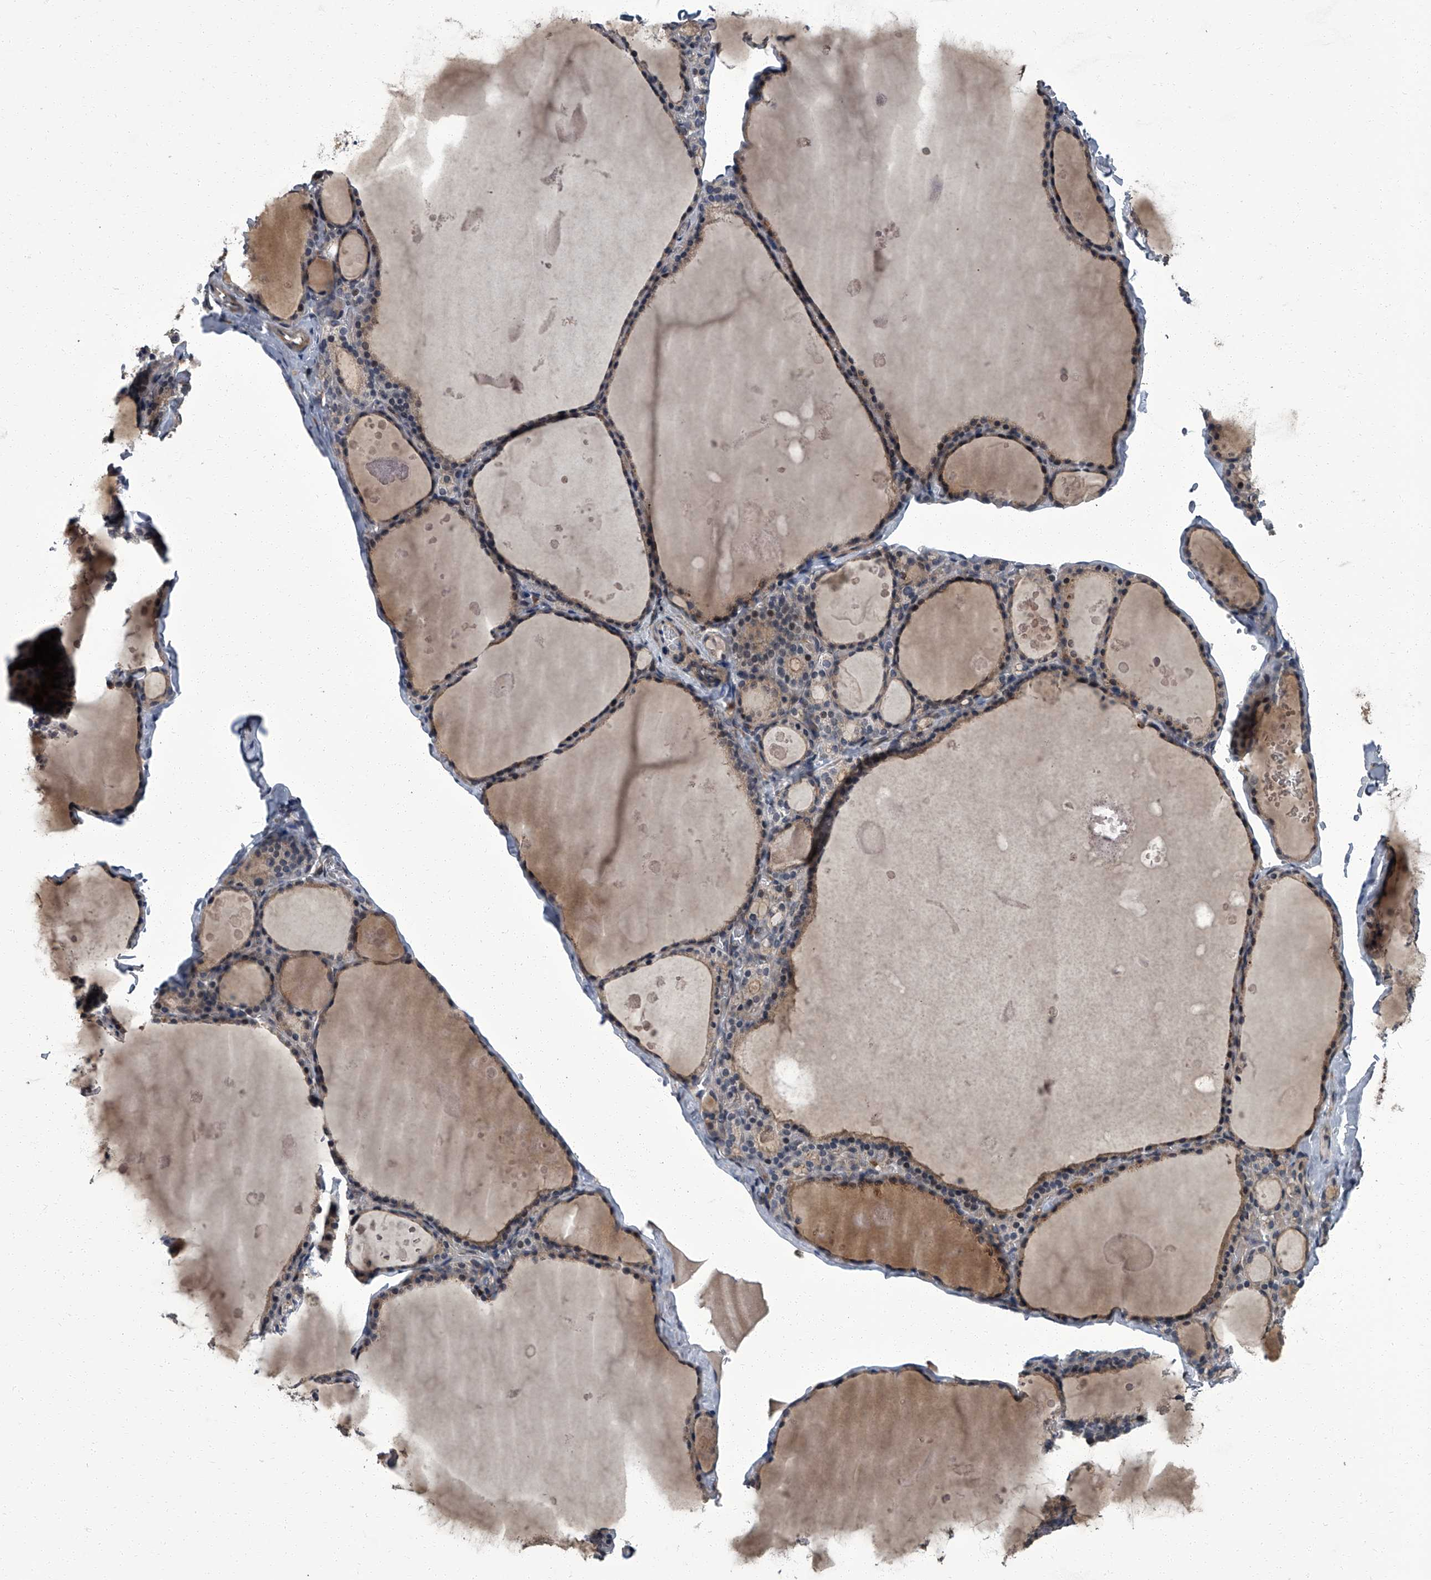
{"staining": {"intensity": "weak", "quantity": "25%-75%", "location": "cytoplasmic/membranous,nuclear"}, "tissue": "thyroid gland", "cell_type": "Glandular cells", "image_type": "normal", "snomed": [{"axis": "morphology", "description": "Normal tissue, NOS"}, {"axis": "topography", "description": "Thyroid gland"}], "caption": "This is a histology image of immunohistochemistry (IHC) staining of benign thyroid gland, which shows weak positivity in the cytoplasmic/membranous,nuclear of glandular cells.", "gene": "ZNF274", "patient": {"sex": "male", "age": 56}}